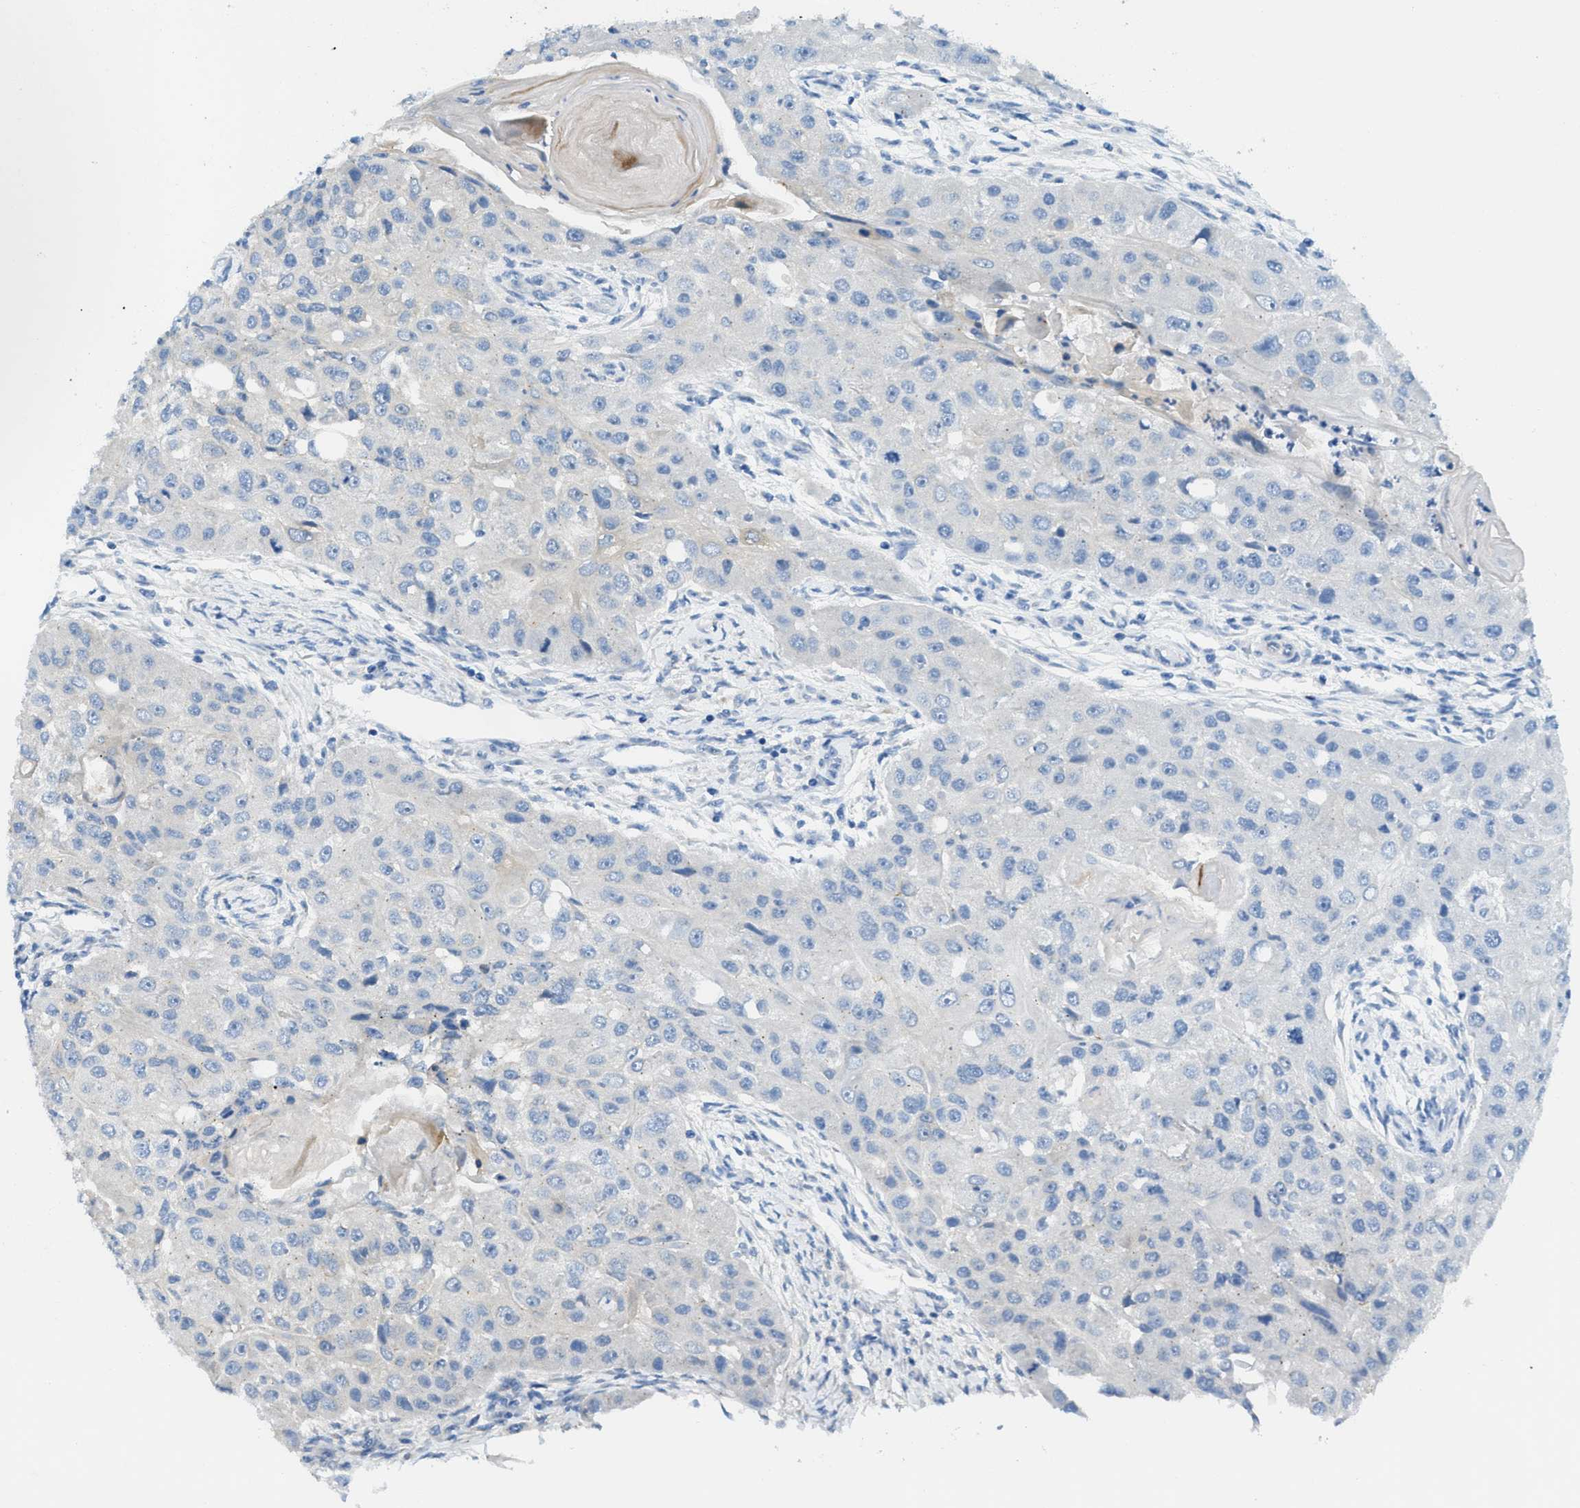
{"staining": {"intensity": "negative", "quantity": "none", "location": "none"}, "tissue": "head and neck cancer", "cell_type": "Tumor cells", "image_type": "cancer", "snomed": [{"axis": "morphology", "description": "Normal tissue, NOS"}, {"axis": "morphology", "description": "Squamous cell carcinoma, NOS"}, {"axis": "topography", "description": "Skeletal muscle"}, {"axis": "topography", "description": "Head-Neck"}], "caption": "Tumor cells show no significant staining in head and neck cancer (squamous cell carcinoma).", "gene": "RIPK2", "patient": {"sex": "male", "age": 51}}